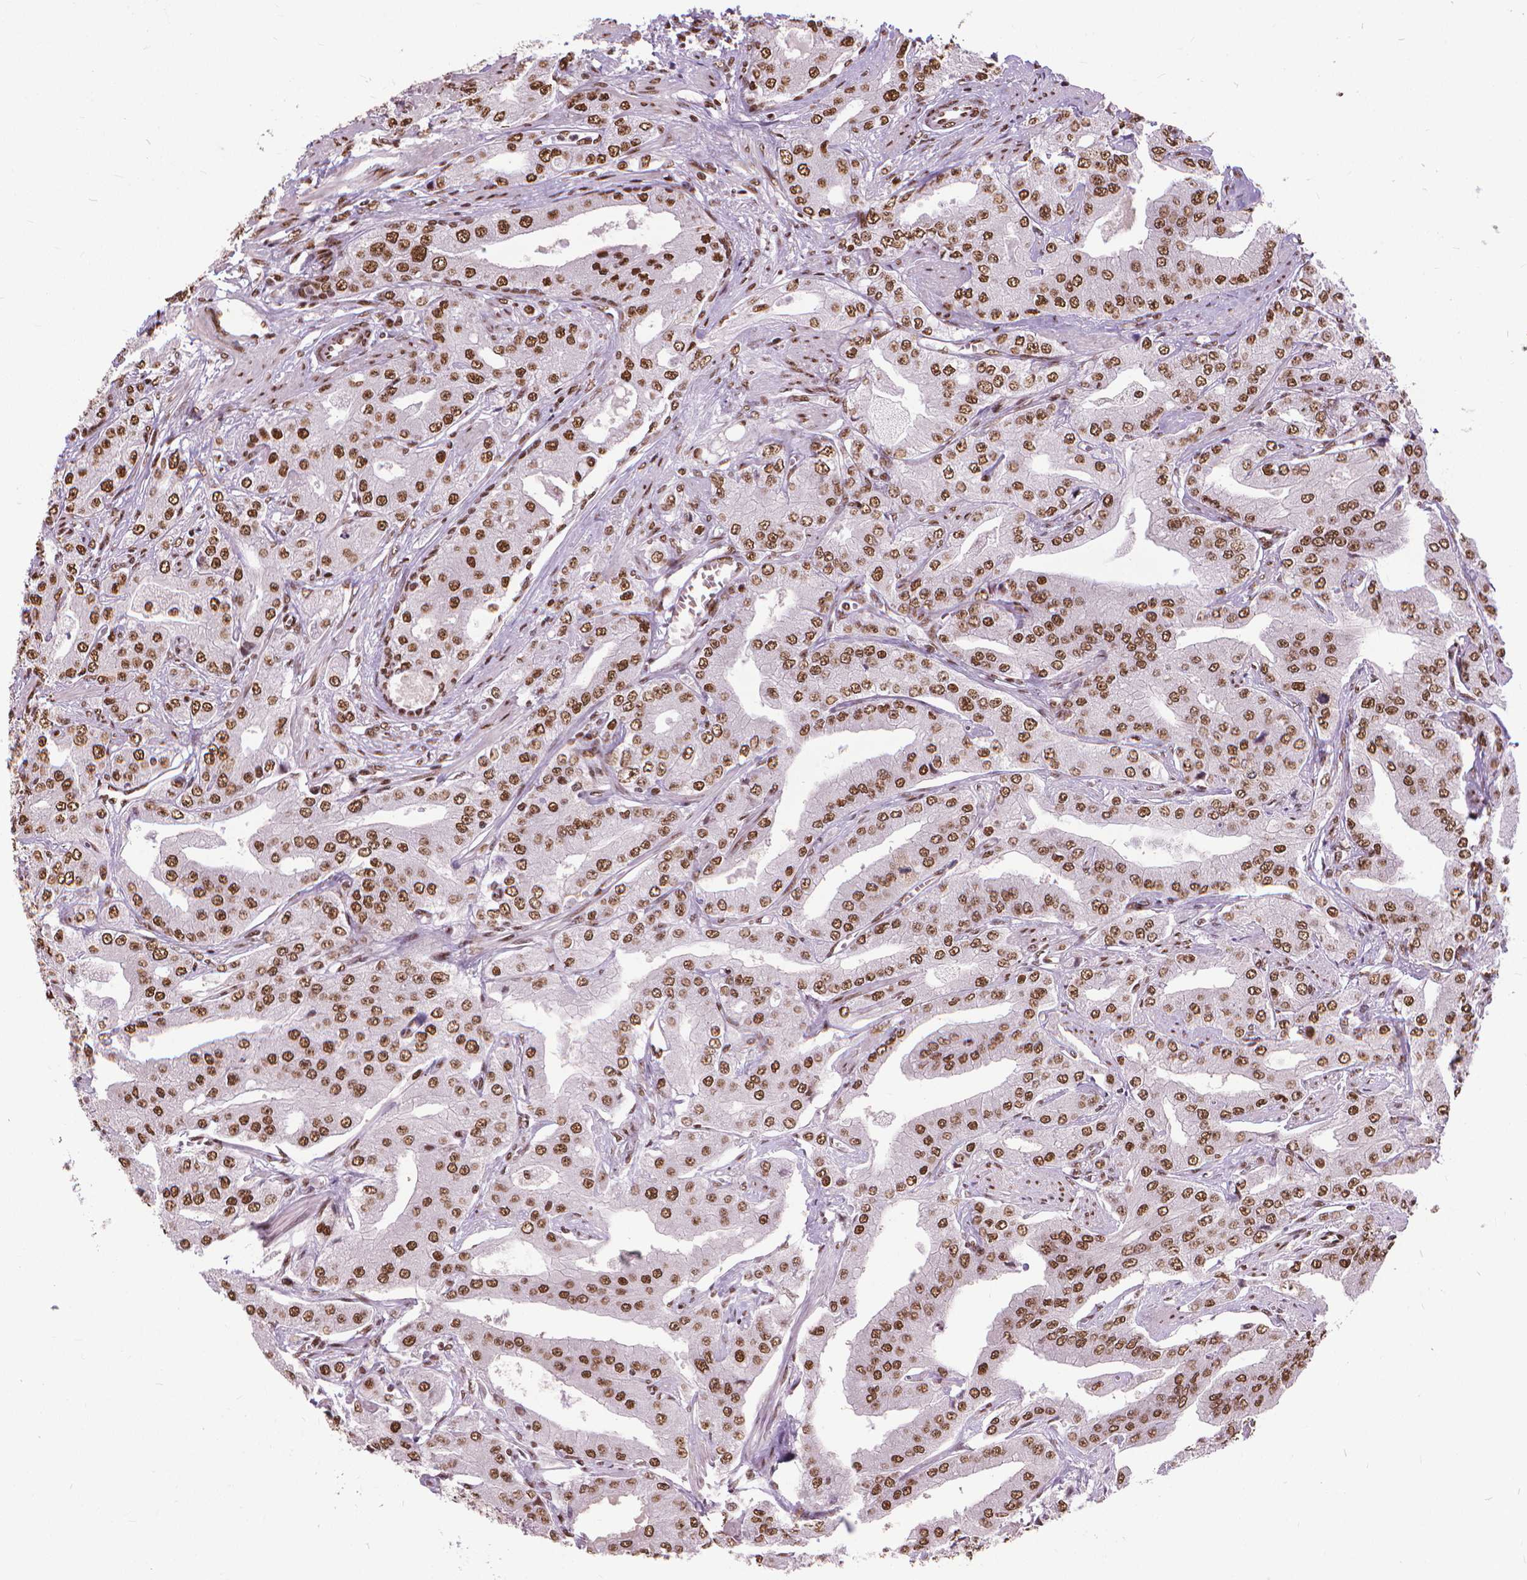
{"staining": {"intensity": "moderate", "quantity": ">75%", "location": "nuclear"}, "tissue": "prostate cancer", "cell_type": "Tumor cells", "image_type": "cancer", "snomed": [{"axis": "morphology", "description": "Adenocarcinoma, Low grade"}, {"axis": "topography", "description": "Prostate"}], "caption": "A histopathology image of human prostate low-grade adenocarcinoma stained for a protein shows moderate nuclear brown staining in tumor cells.", "gene": "AKAP8", "patient": {"sex": "male", "age": 60}}